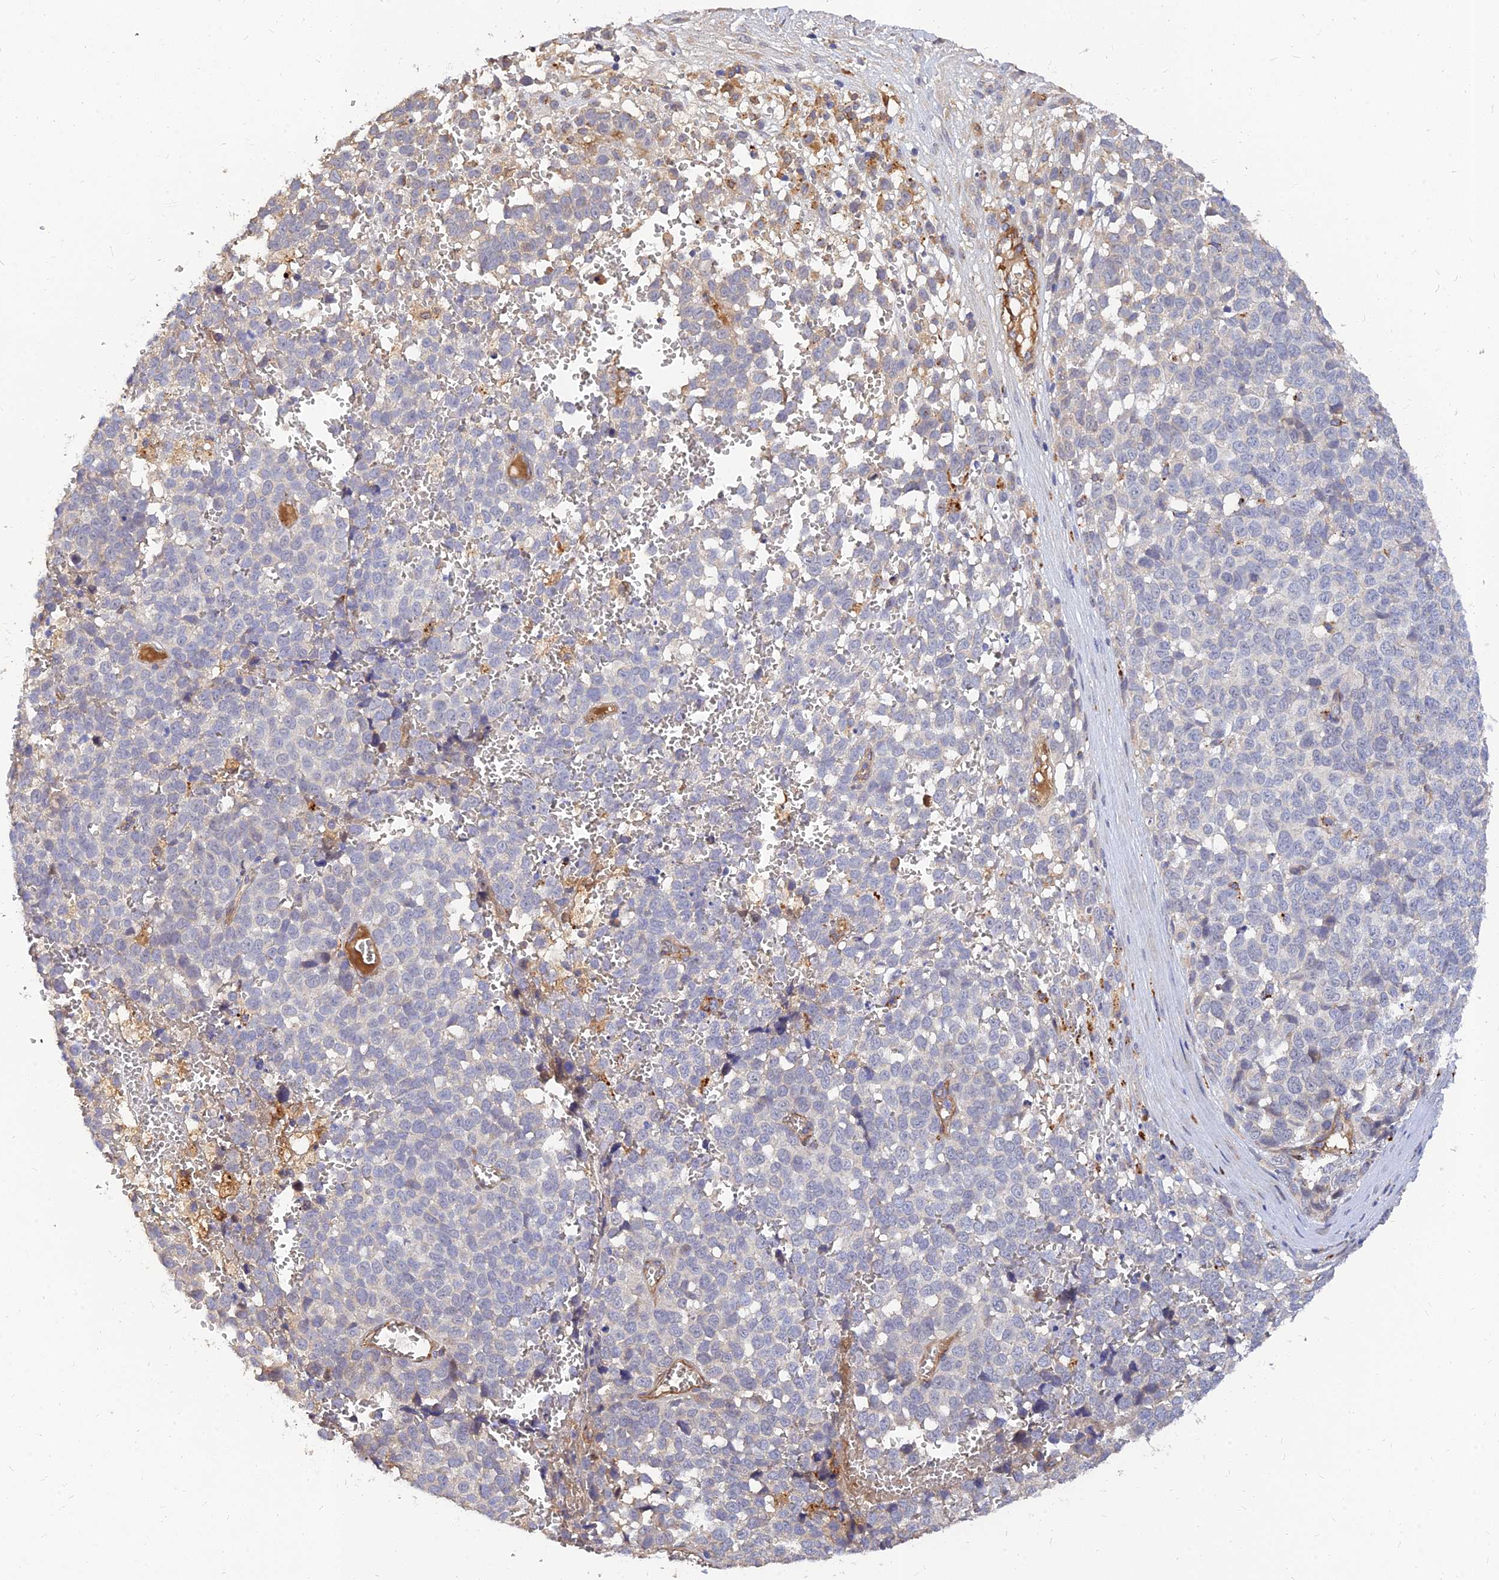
{"staining": {"intensity": "negative", "quantity": "none", "location": "none"}, "tissue": "melanoma", "cell_type": "Tumor cells", "image_type": "cancer", "snomed": [{"axis": "morphology", "description": "Malignant melanoma, NOS"}, {"axis": "topography", "description": "Nose, NOS"}], "caption": "Immunohistochemical staining of human melanoma demonstrates no significant expression in tumor cells.", "gene": "MRPL35", "patient": {"sex": "female", "age": 48}}